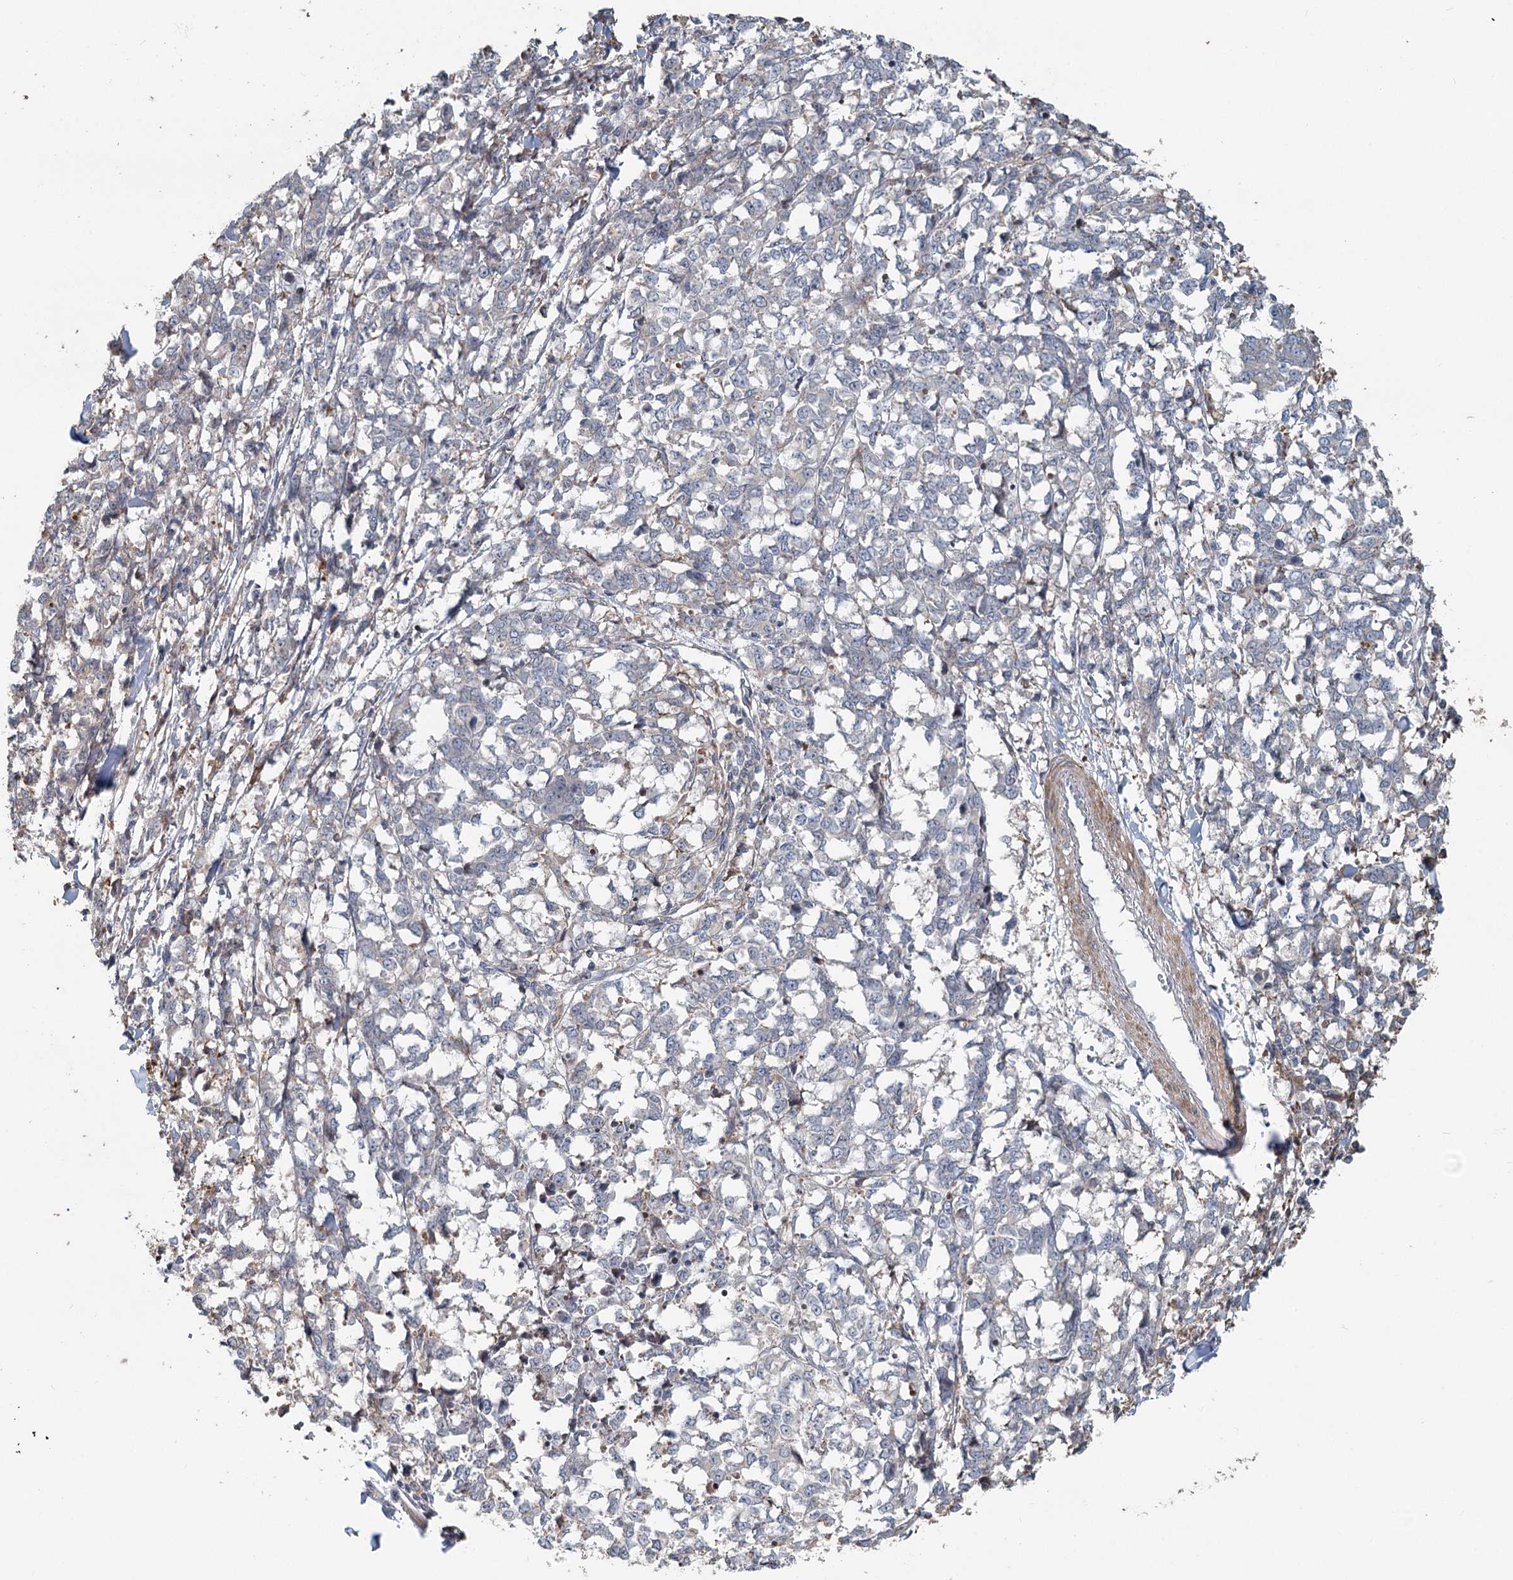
{"staining": {"intensity": "negative", "quantity": "none", "location": "none"}, "tissue": "melanoma", "cell_type": "Tumor cells", "image_type": "cancer", "snomed": [{"axis": "morphology", "description": "Malignant melanoma, NOS"}, {"axis": "topography", "description": "Skin"}], "caption": "Immunohistochemistry of malignant melanoma displays no expression in tumor cells.", "gene": "RNF111", "patient": {"sex": "female", "age": 72}}